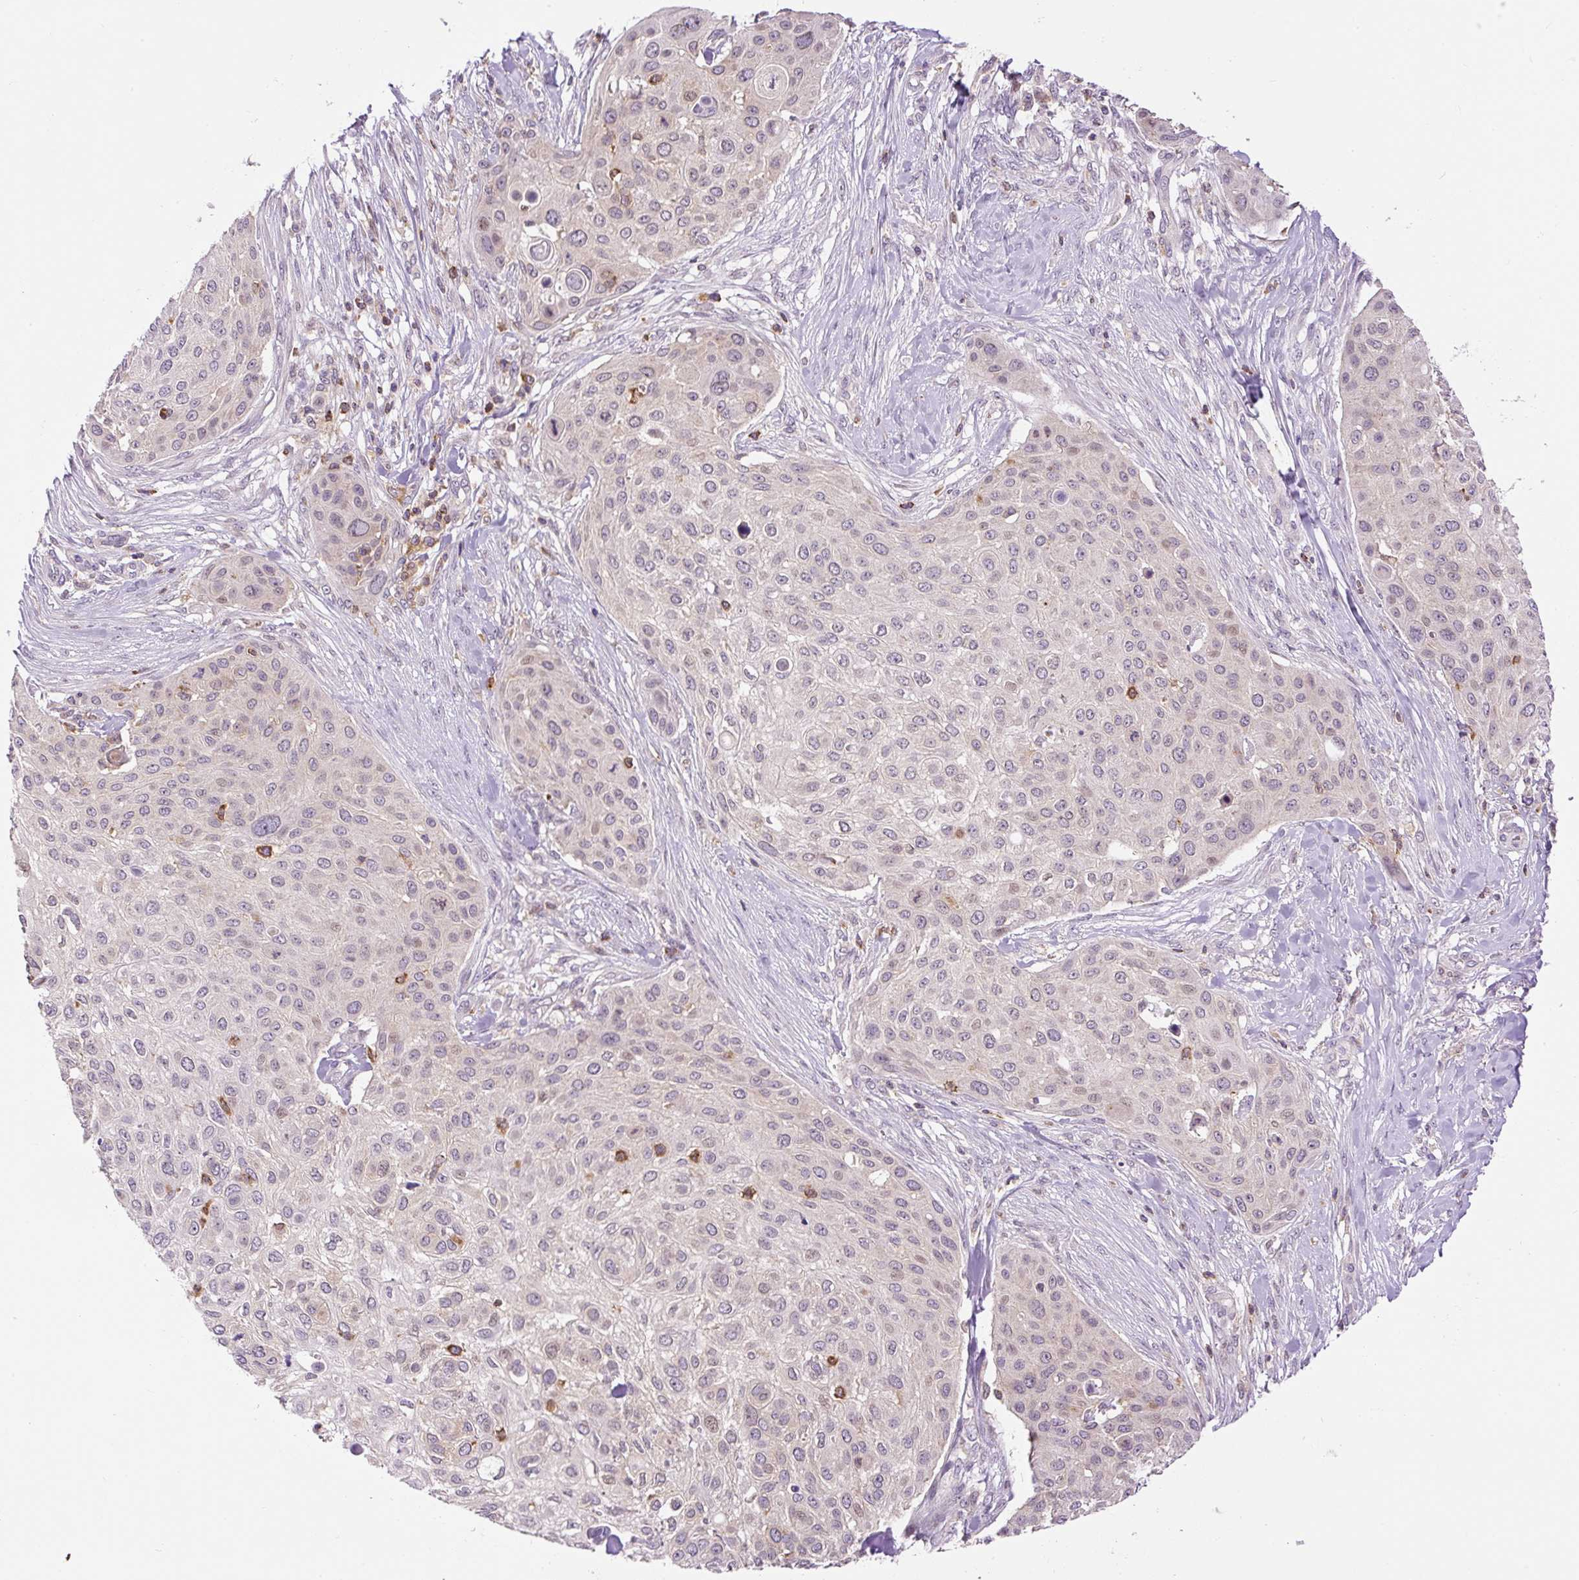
{"staining": {"intensity": "weak", "quantity": "<25%", "location": "nuclear"}, "tissue": "skin cancer", "cell_type": "Tumor cells", "image_type": "cancer", "snomed": [{"axis": "morphology", "description": "Squamous cell carcinoma, NOS"}, {"axis": "topography", "description": "Skin"}], "caption": "Tumor cells show no significant protein expression in skin cancer (squamous cell carcinoma).", "gene": "CARD11", "patient": {"sex": "female", "age": 87}}